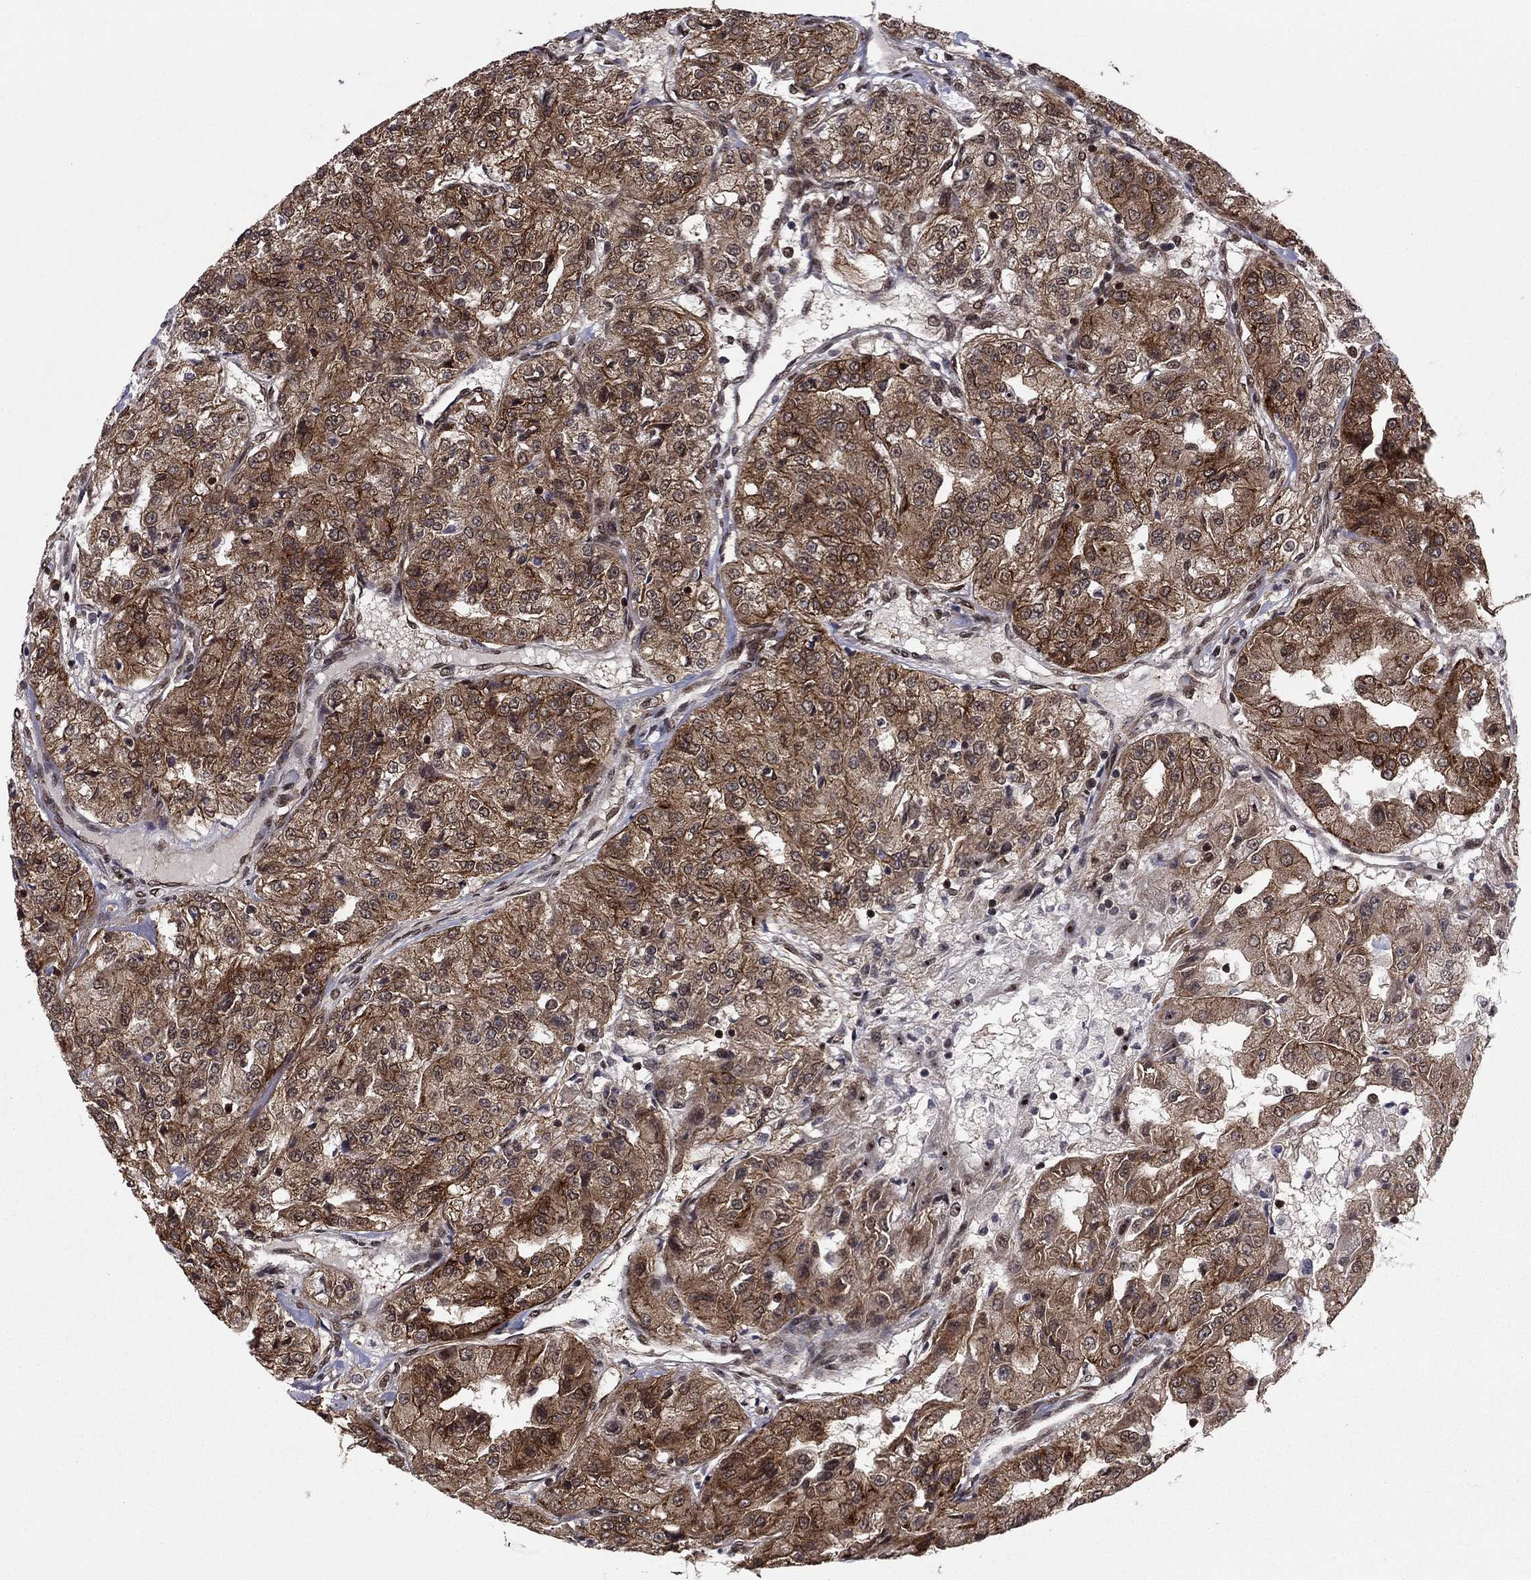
{"staining": {"intensity": "moderate", "quantity": ">75%", "location": "cytoplasmic/membranous"}, "tissue": "renal cancer", "cell_type": "Tumor cells", "image_type": "cancer", "snomed": [{"axis": "morphology", "description": "Adenocarcinoma, NOS"}, {"axis": "topography", "description": "Kidney"}], "caption": "Approximately >75% of tumor cells in human renal cancer (adenocarcinoma) demonstrate moderate cytoplasmic/membranous protein staining as visualized by brown immunohistochemical staining.", "gene": "SSX2IP", "patient": {"sex": "female", "age": 63}}